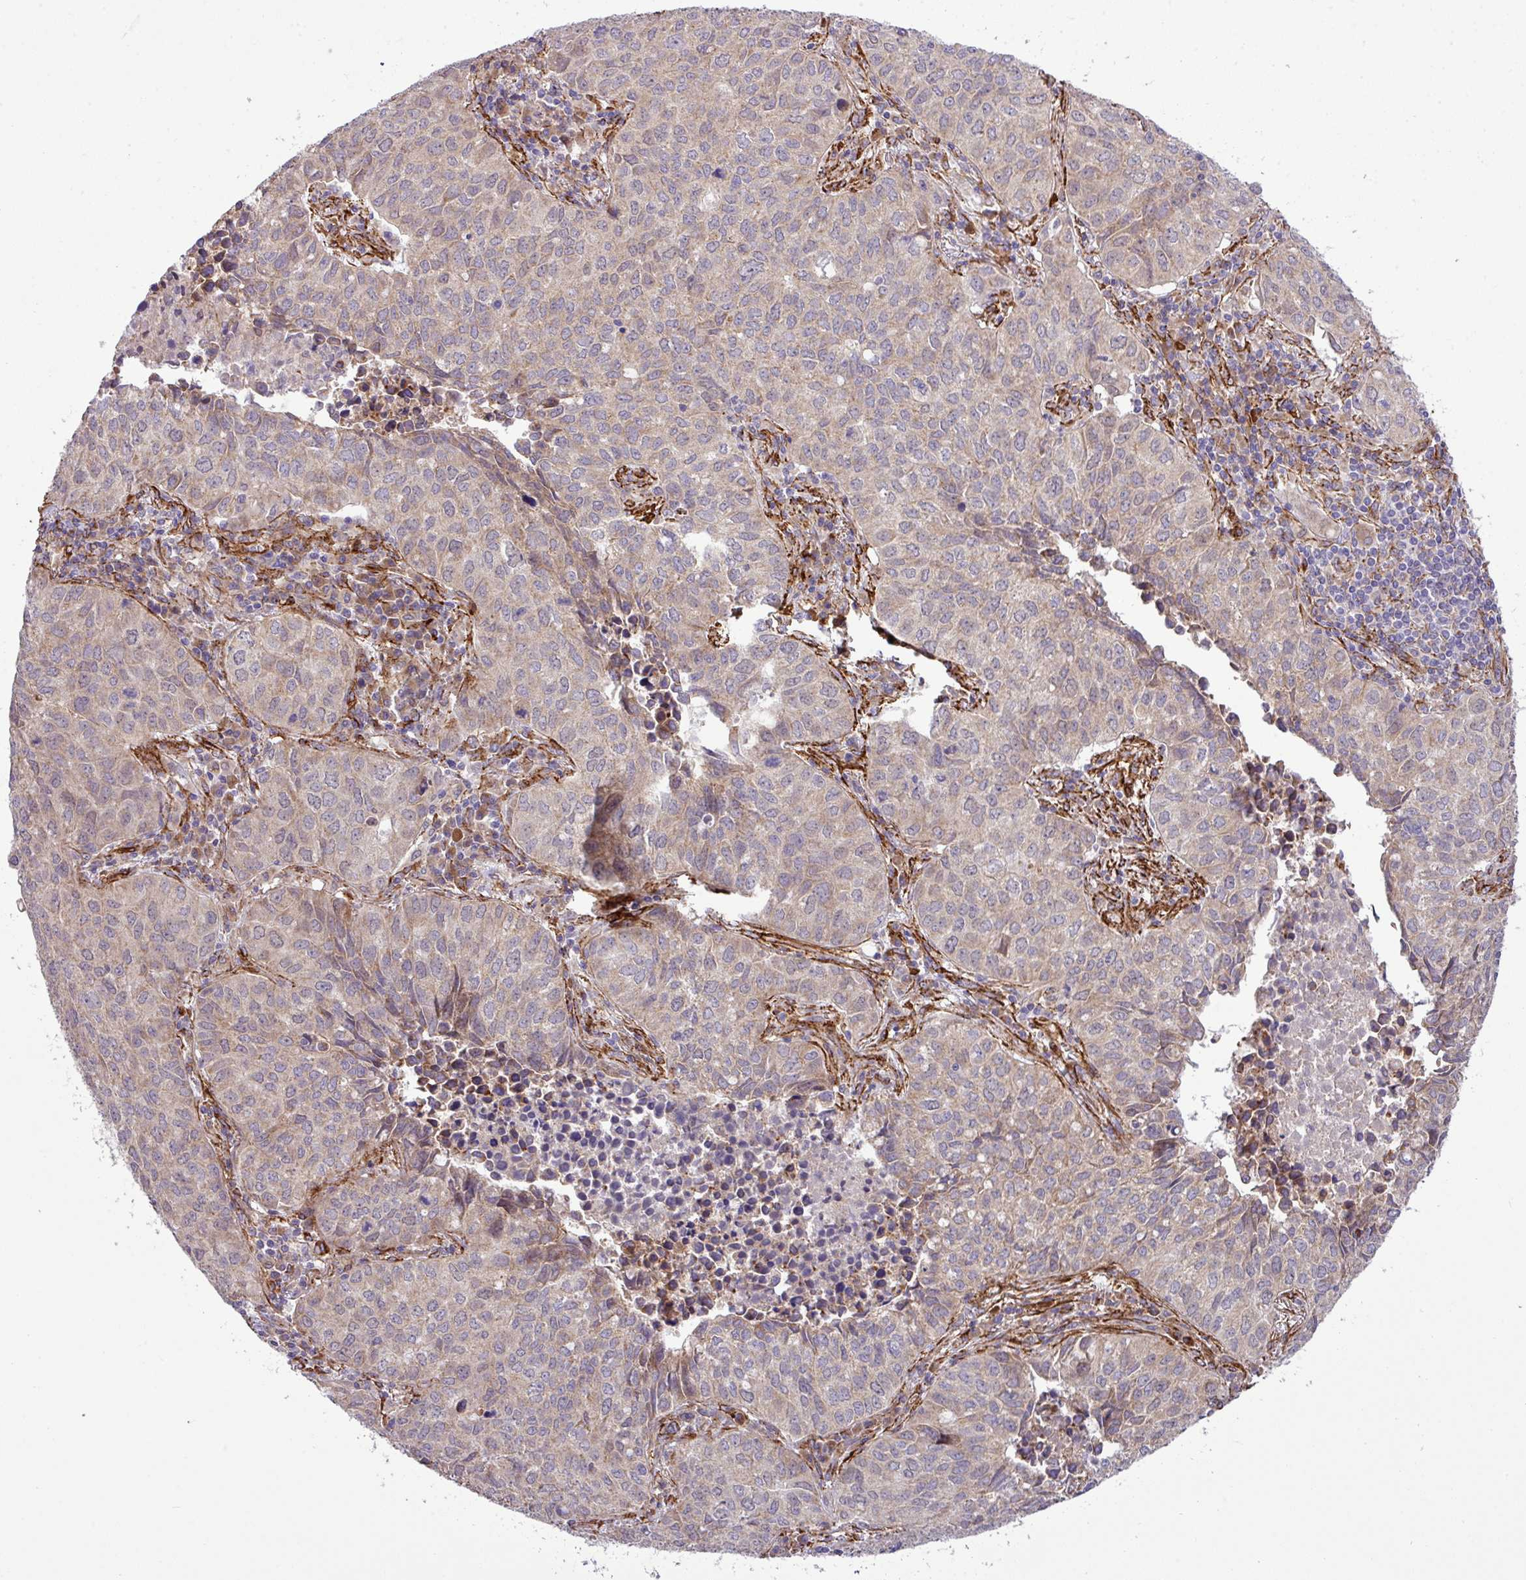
{"staining": {"intensity": "weak", "quantity": "25%-75%", "location": "cytoplasmic/membranous"}, "tissue": "lung cancer", "cell_type": "Tumor cells", "image_type": "cancer", "snomed": [{"axis": "morphology", "description": "Adenocarcinoma, NOS"}, {"axis": "topography", "description": "Lung"}], "caption": "Weak cytoplasmic/membranous expression is identified in approximately 25%-75% of tumor cells in adenocarcinoma (lung). Using DAB (brown) and hematoxylin (blue) stains, captured at high magnification using brightfield microscopy.", "gene": "FAM47E", "patient": {"sex": "female", "age": 50}}